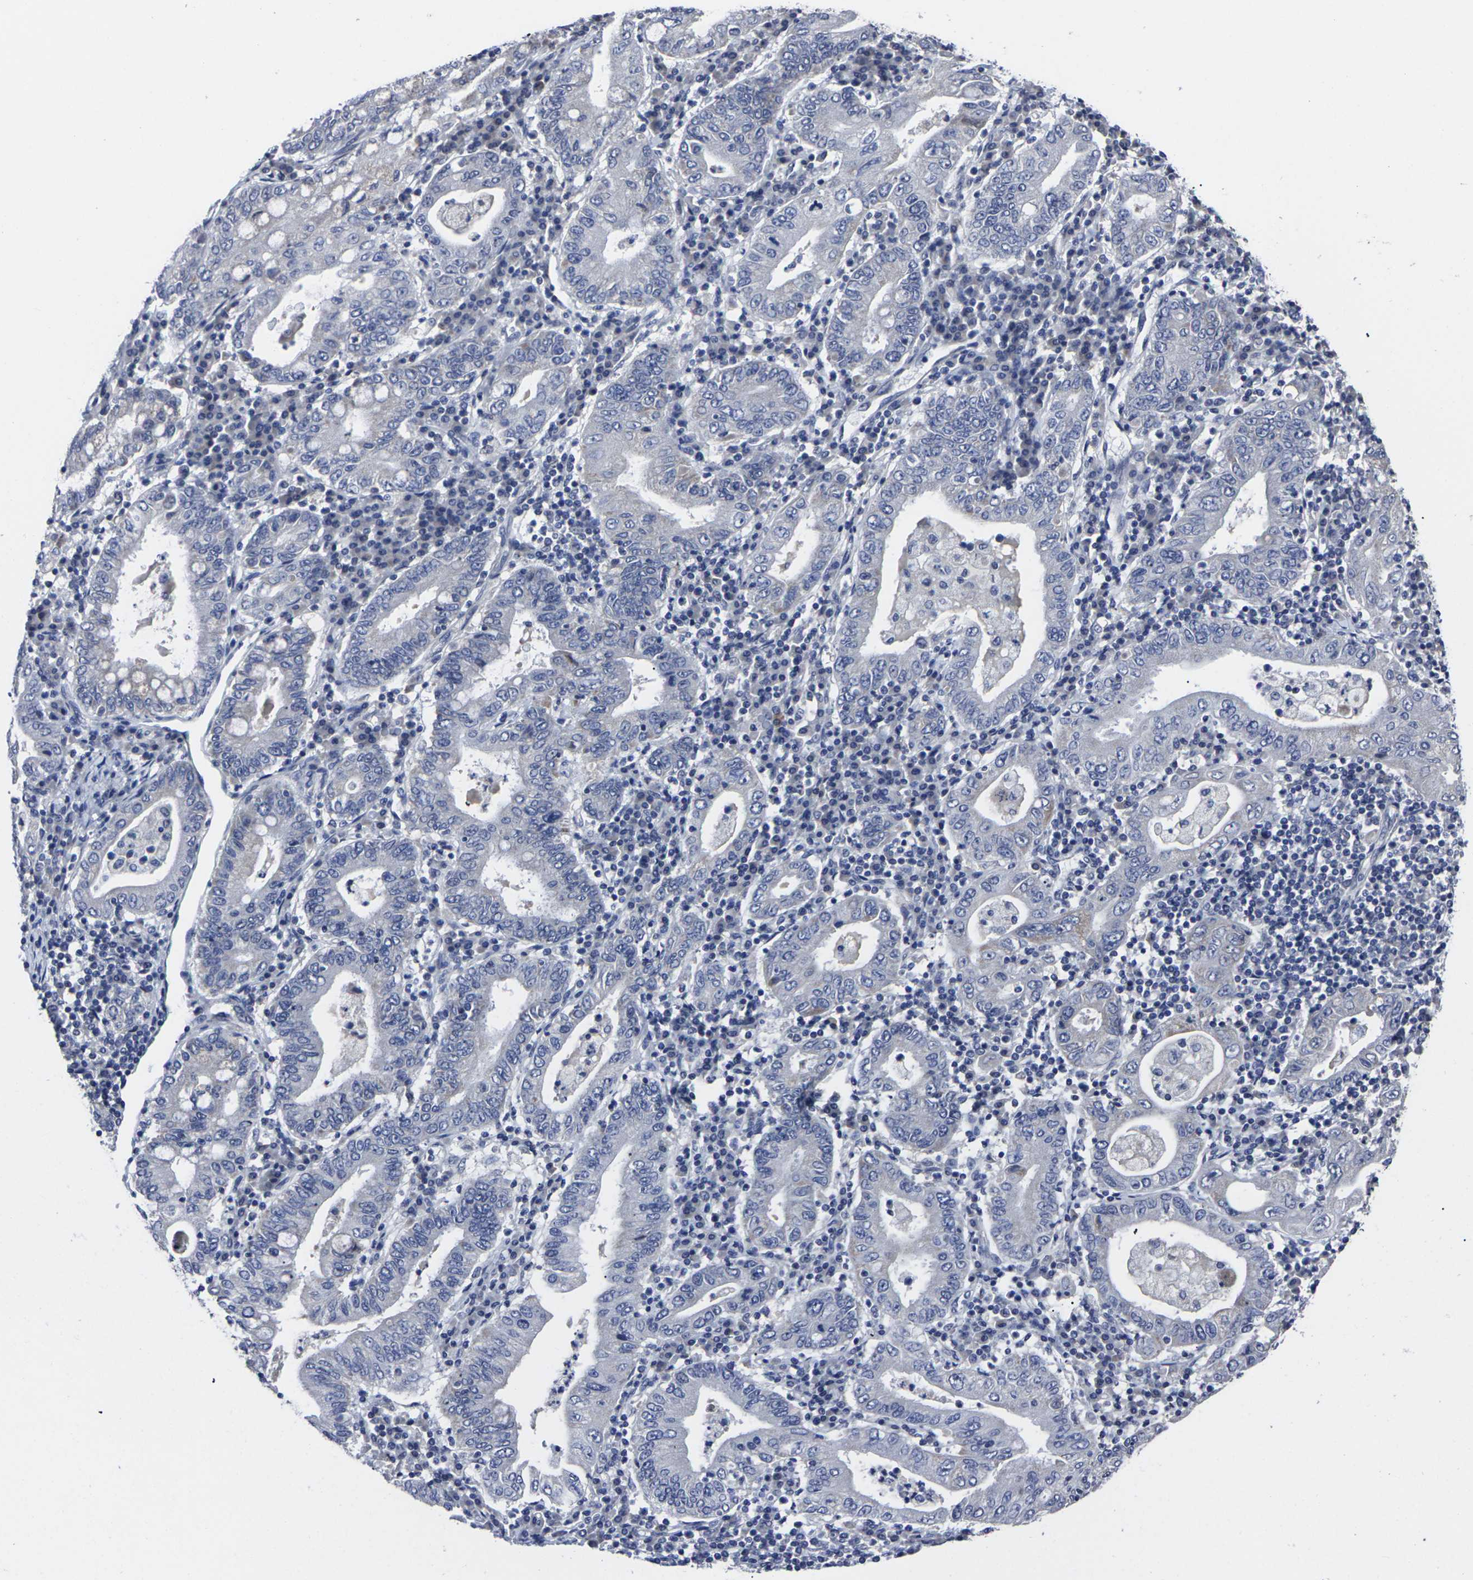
{"staining": {"intensity": "negative", "quantity": "none", "location": "none"}, "tissue": "stomach cancer", "cell_type": "Tumor cells", "image_type": "cancer", "snomed": [{"axis": "morphology", "description": "Normal tissue, NOS"}, {"axis": "morphology", "description": "Adenocarcinoma, NOS"}, {"axis": "topography", "description": "Esophagus"}, {"axis": "topography", "description": "Stomach, upper"}, {"axis": "topography", "description": "Peripheral nerve tissue"}], "caption": "Immunohistochemistry photomicrograph of neoplastic tissue: human stomach cancer stained with DAB (3,3'-diaminobenzidine) exhibits no significant protein staining in tumor cells.", "gene": "MSANTD4", "patient": {"sex": "male", "age": 62}}